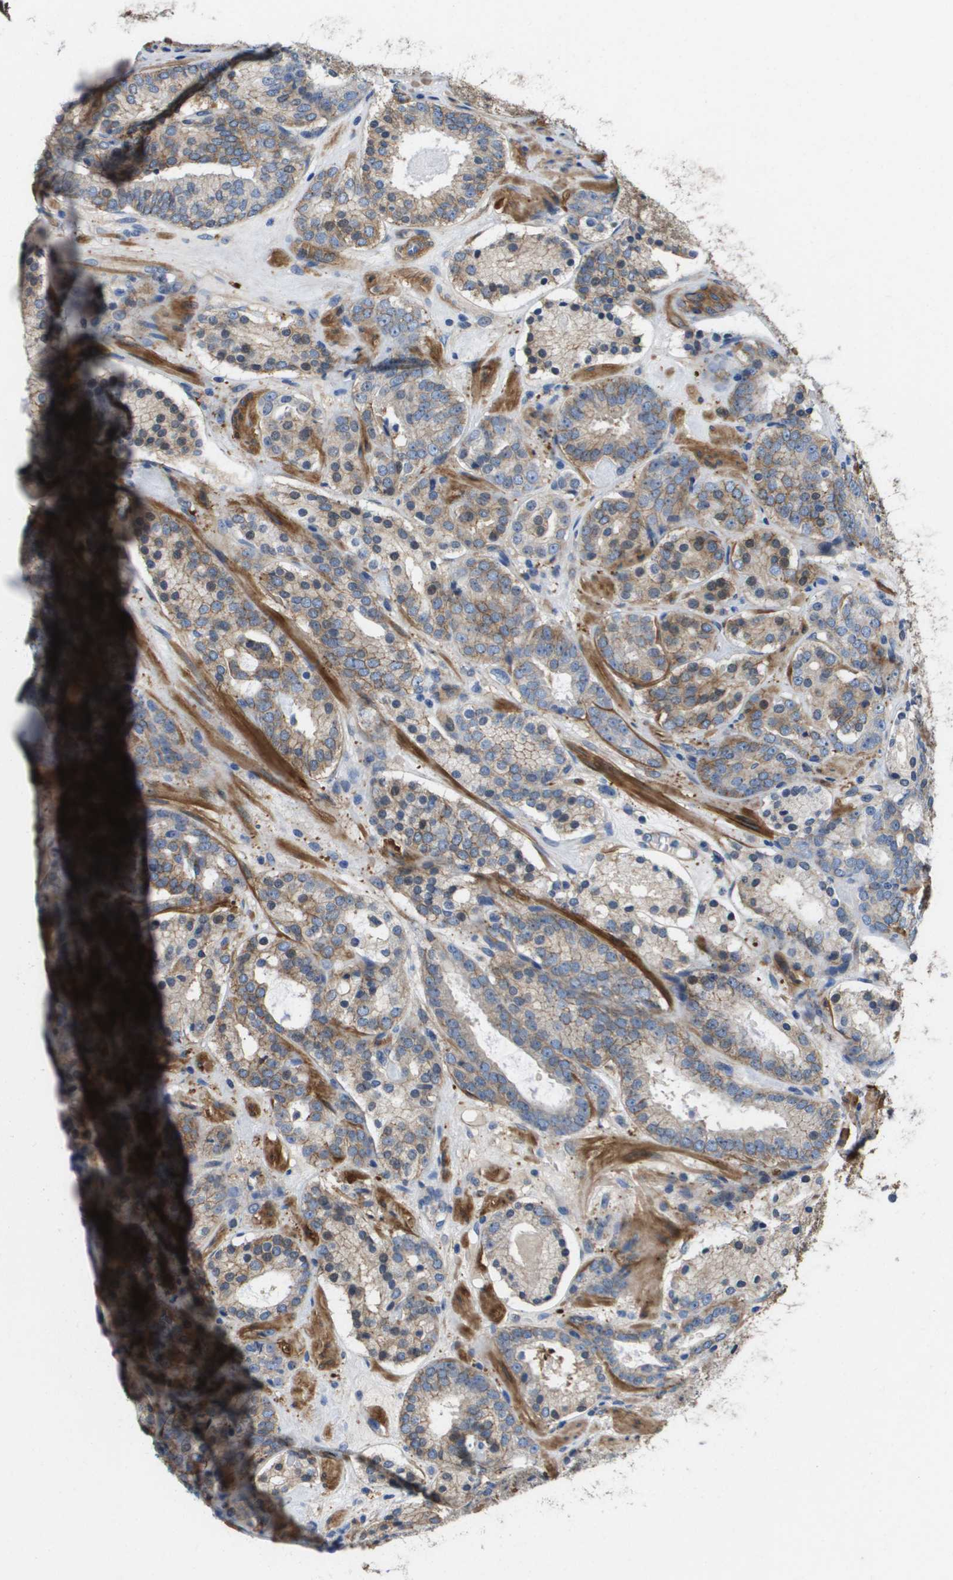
{"staining": {"intensity": "moderate", "quantity": ">75%", "location": "cytoplasmic/membranous"}, "tissue": "prostate cancer", "cell_type": "Tumor cells", "image_type": "cancer", "snomed": [{"axis": "morphology", "description": "Adenocarcinoma, Low grade"}, {"axis": "topography", "description": "Prostate"}], "caption": "Protein expression by immunohistochemistry displays moderate cytoplasmic/membranous positivity in about >75% of tumor cells in prostate adenocarcinoma (low-grade).", "gene": "LPP", "patient": {"sex": "male", "age": 69}}